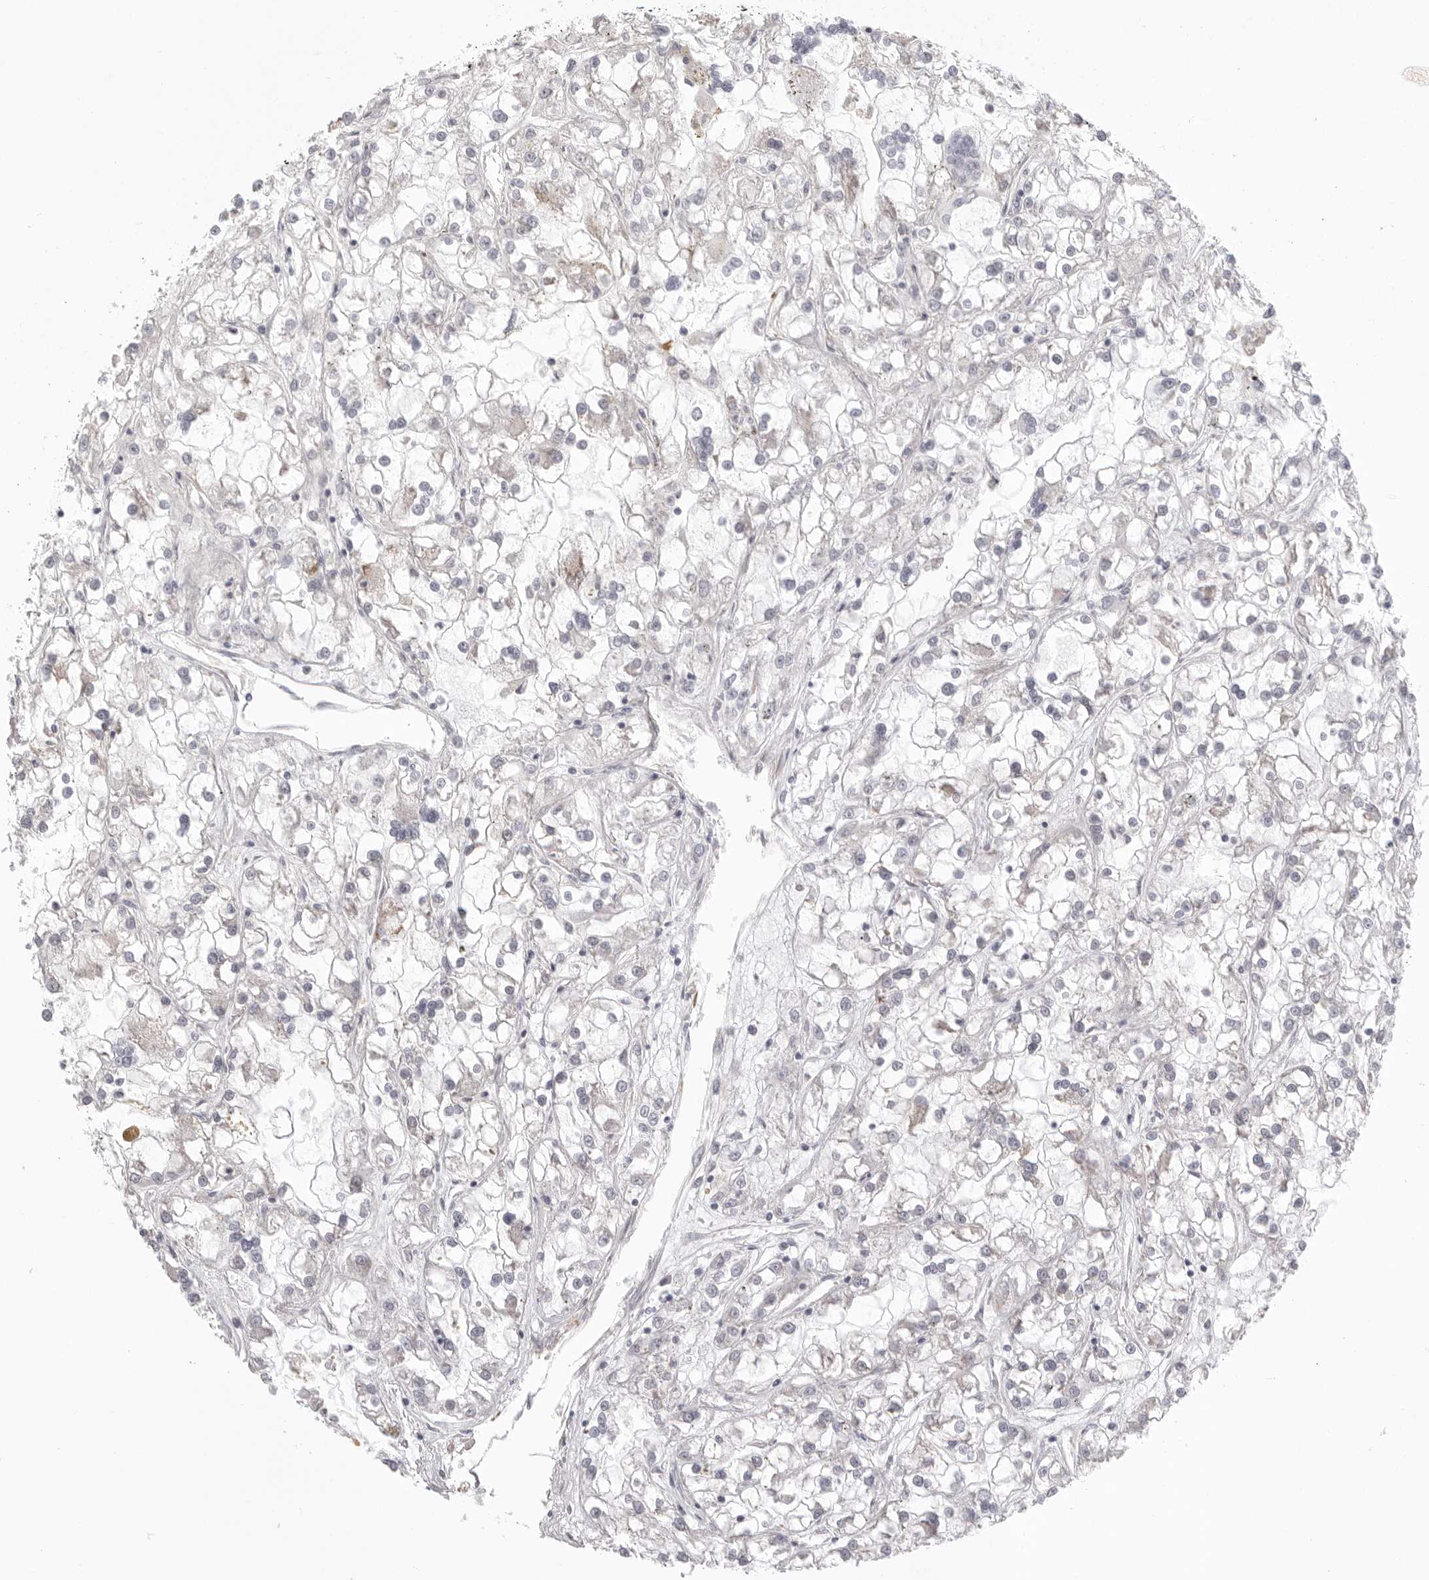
{"staining": {"intensity": "negative", "quantity": "none", "location": "none"}, "tissue": "renal cancer", "cell_type": "Tumor cells", "image_type": "cancer", "snomed": [{"axis": "morphology", "description": "Adenocarcinoma, NOS"}, {"axis": "topography", "description": "Kidney"}], "caption": "Adenocarcinoma (renal) was stained to show a protein in brown. There is no significant positivity in tumor cells. (Brightfield microscopy of DAB immunohistochemistry at high magnification).", "gene": "STAB2", "patient": {"sex": "female", "age": 52}}